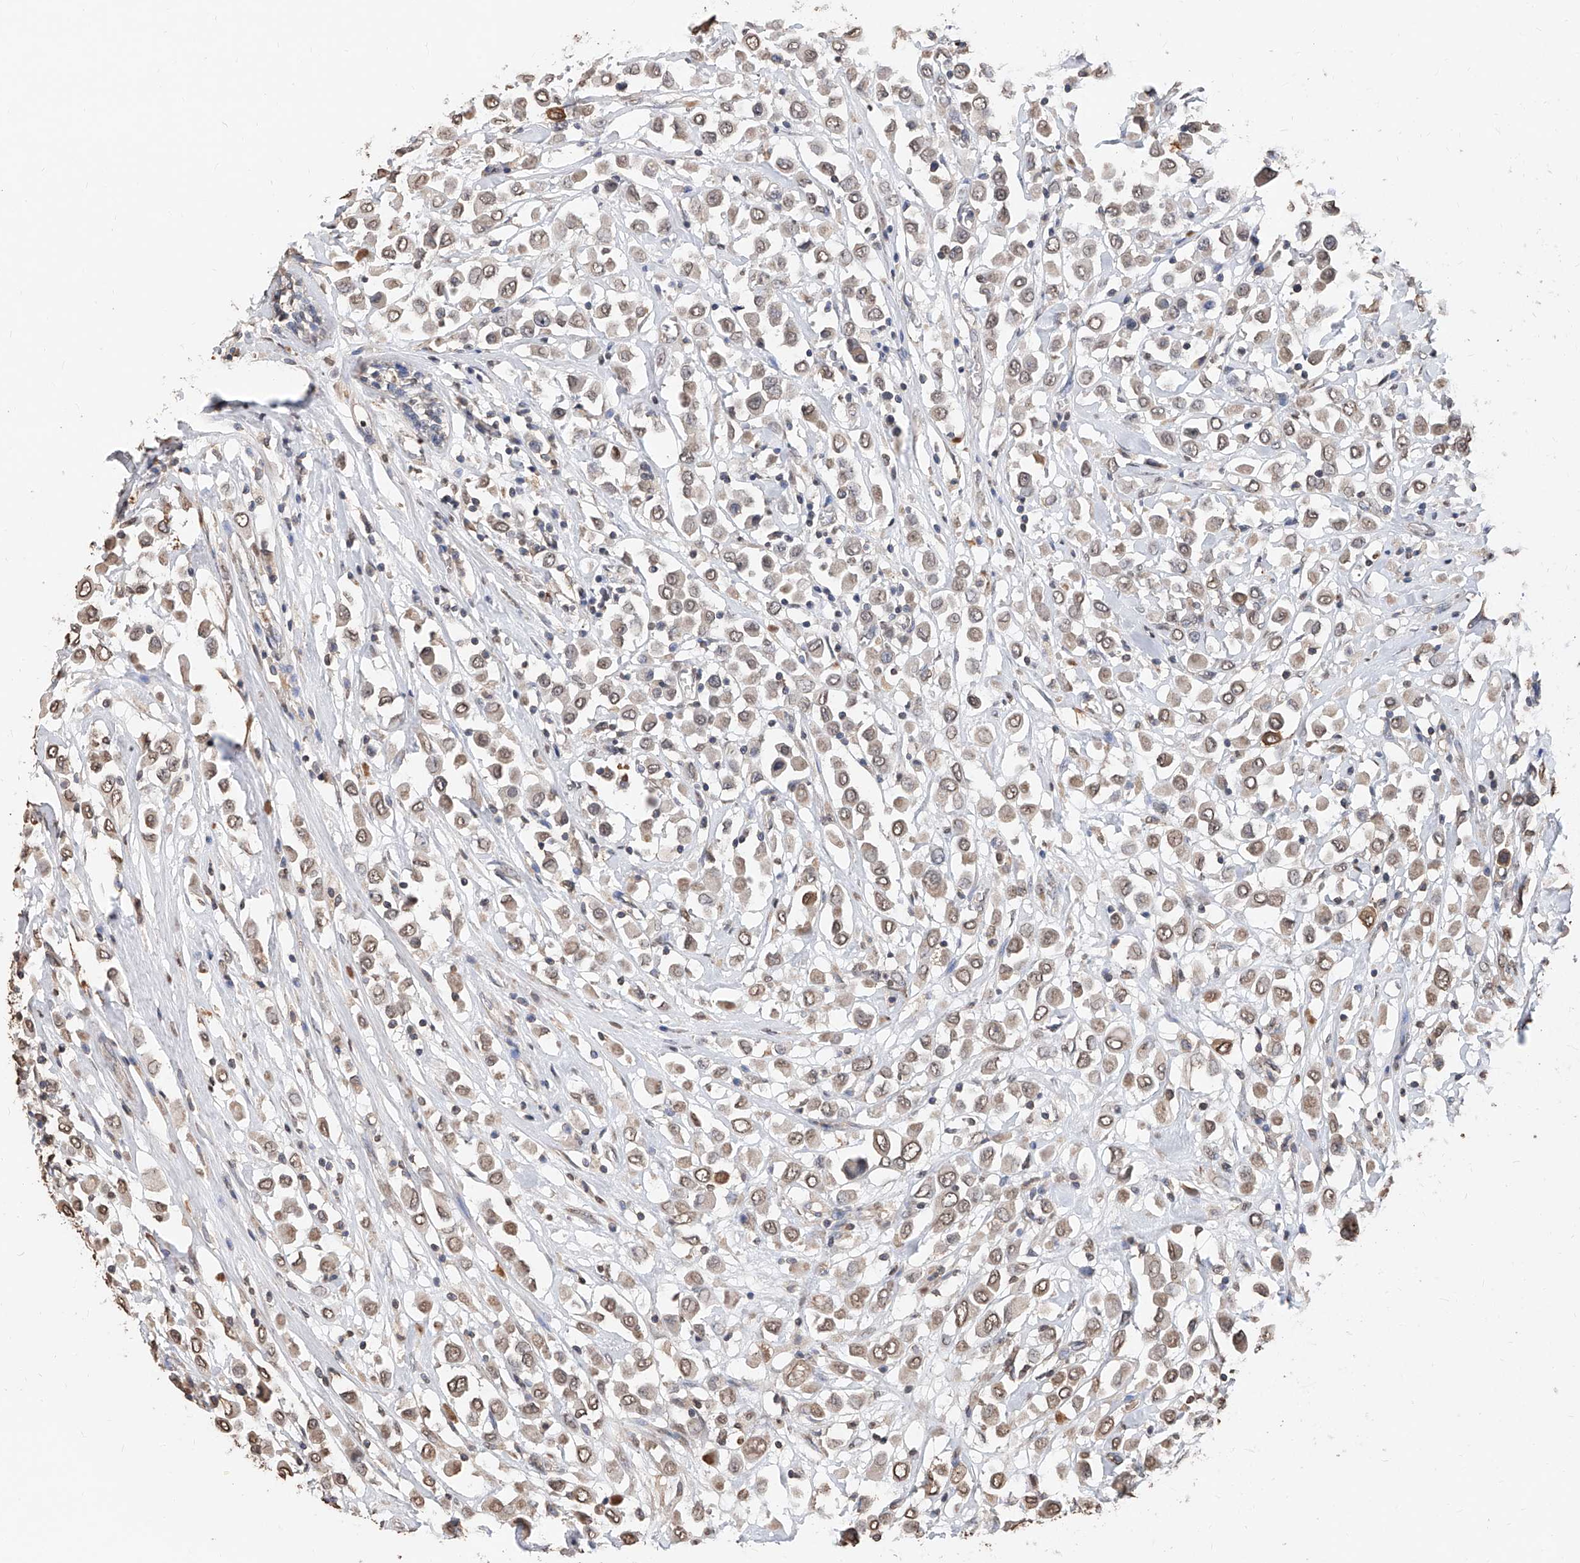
{"staining": {"intensity": "weak", "quantity": ">75%", "location": "cytoplasmic/membranous,nuclear"}, "tissue": "breast cancer", "cell_type": "Tumor cells", "image_type": "cancer", "snomed": [{"axis": "morphology", "description": "Duct carcinoma"}, {"axis": "topography", "description": "Breast"}], "caption": "There is low levels of weak cytoplasmic/membranous and nuclear staining in tumor cells of invasive ductal carcinoma (breast), as demonstrated by immunohistochemical staining (brown color).", "gene": "RP9", "patient": {"sex": "female", "age": 61}}